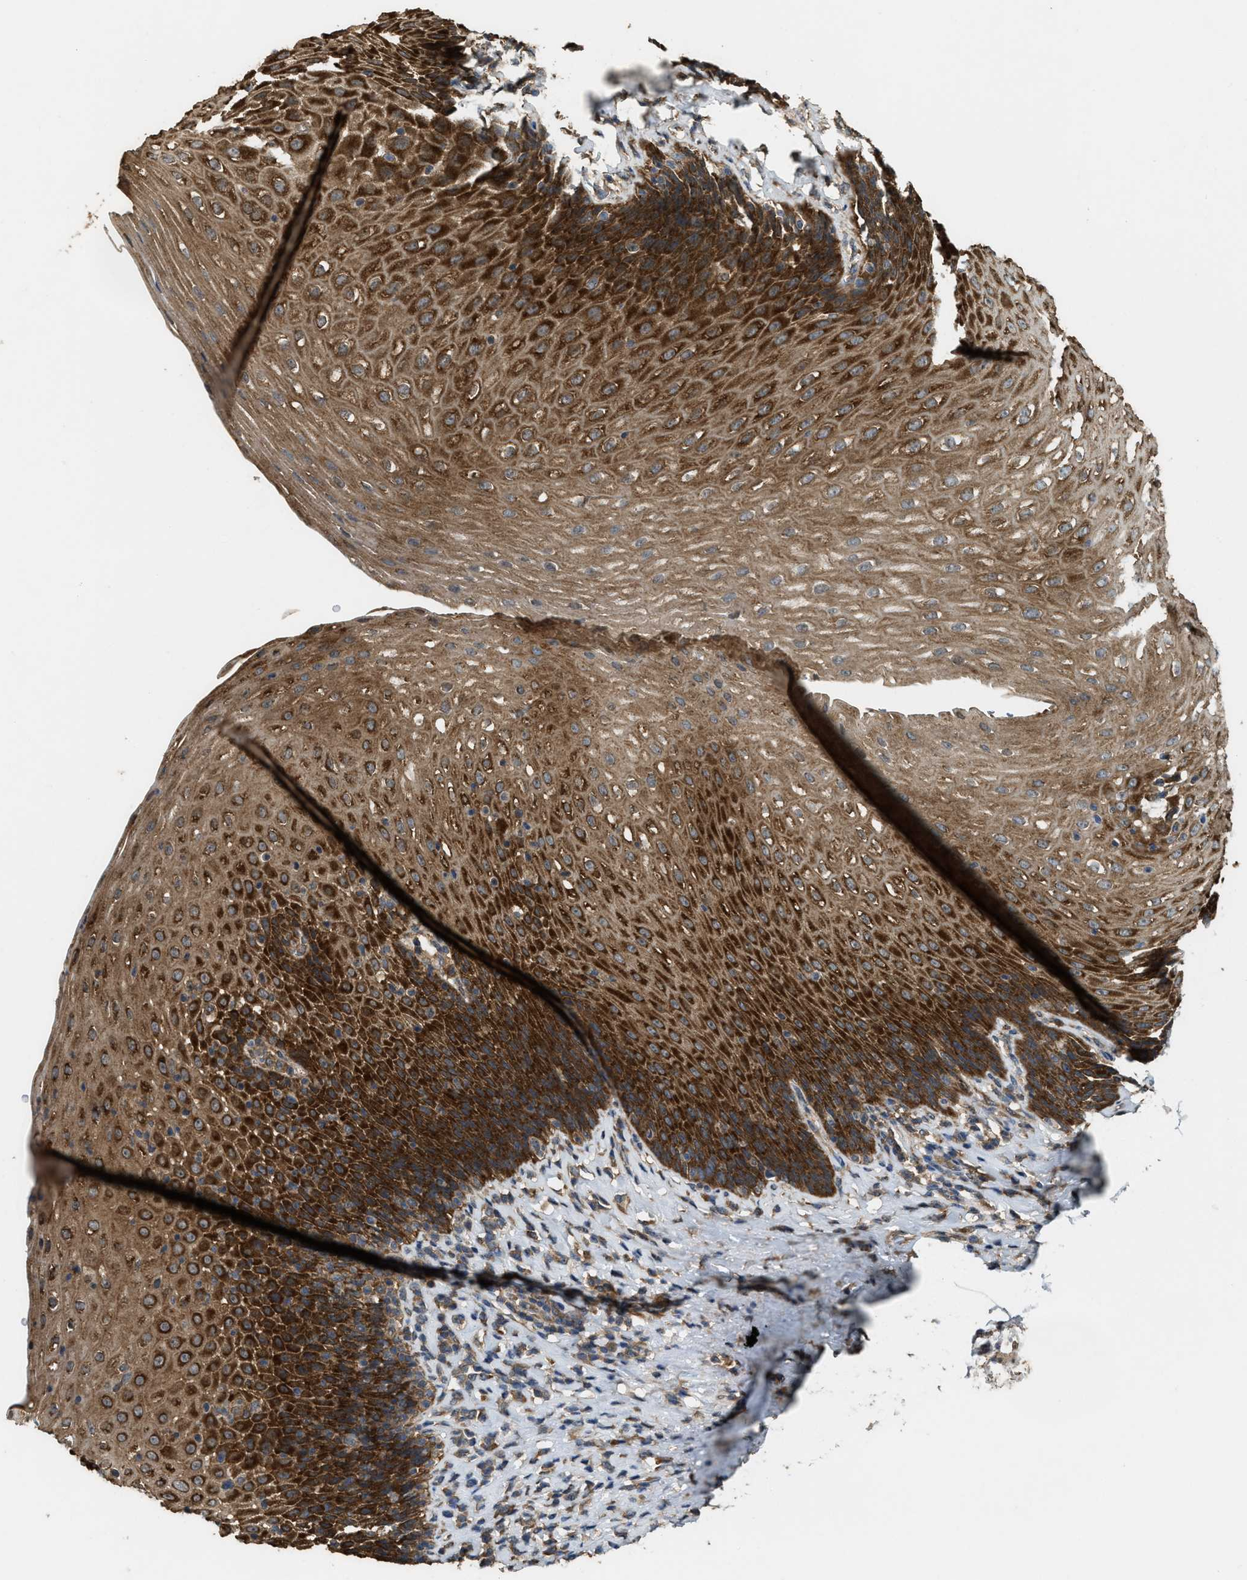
{"staining": {"intensity": "strong", "quantity": ">75%", "location": "cytoplasmic/membranous"}, "tissue": "esophagus", "cell_type": "Squamous epithelial cells", "image_type": "normal", "snomed": [{"axis": "morphology", "description": "Normal tissue, NOS"}, {"axis": "topography", "description": "Esophagus"}], "caption": "The image demonstrates staining of normal esophagus, revealing strong cytoplasmic/membranous protein staining (brown color) within squamous epithelial cells.", "gene": "ARHGEF5", "patient": {"sex": "female", "age": 61}}